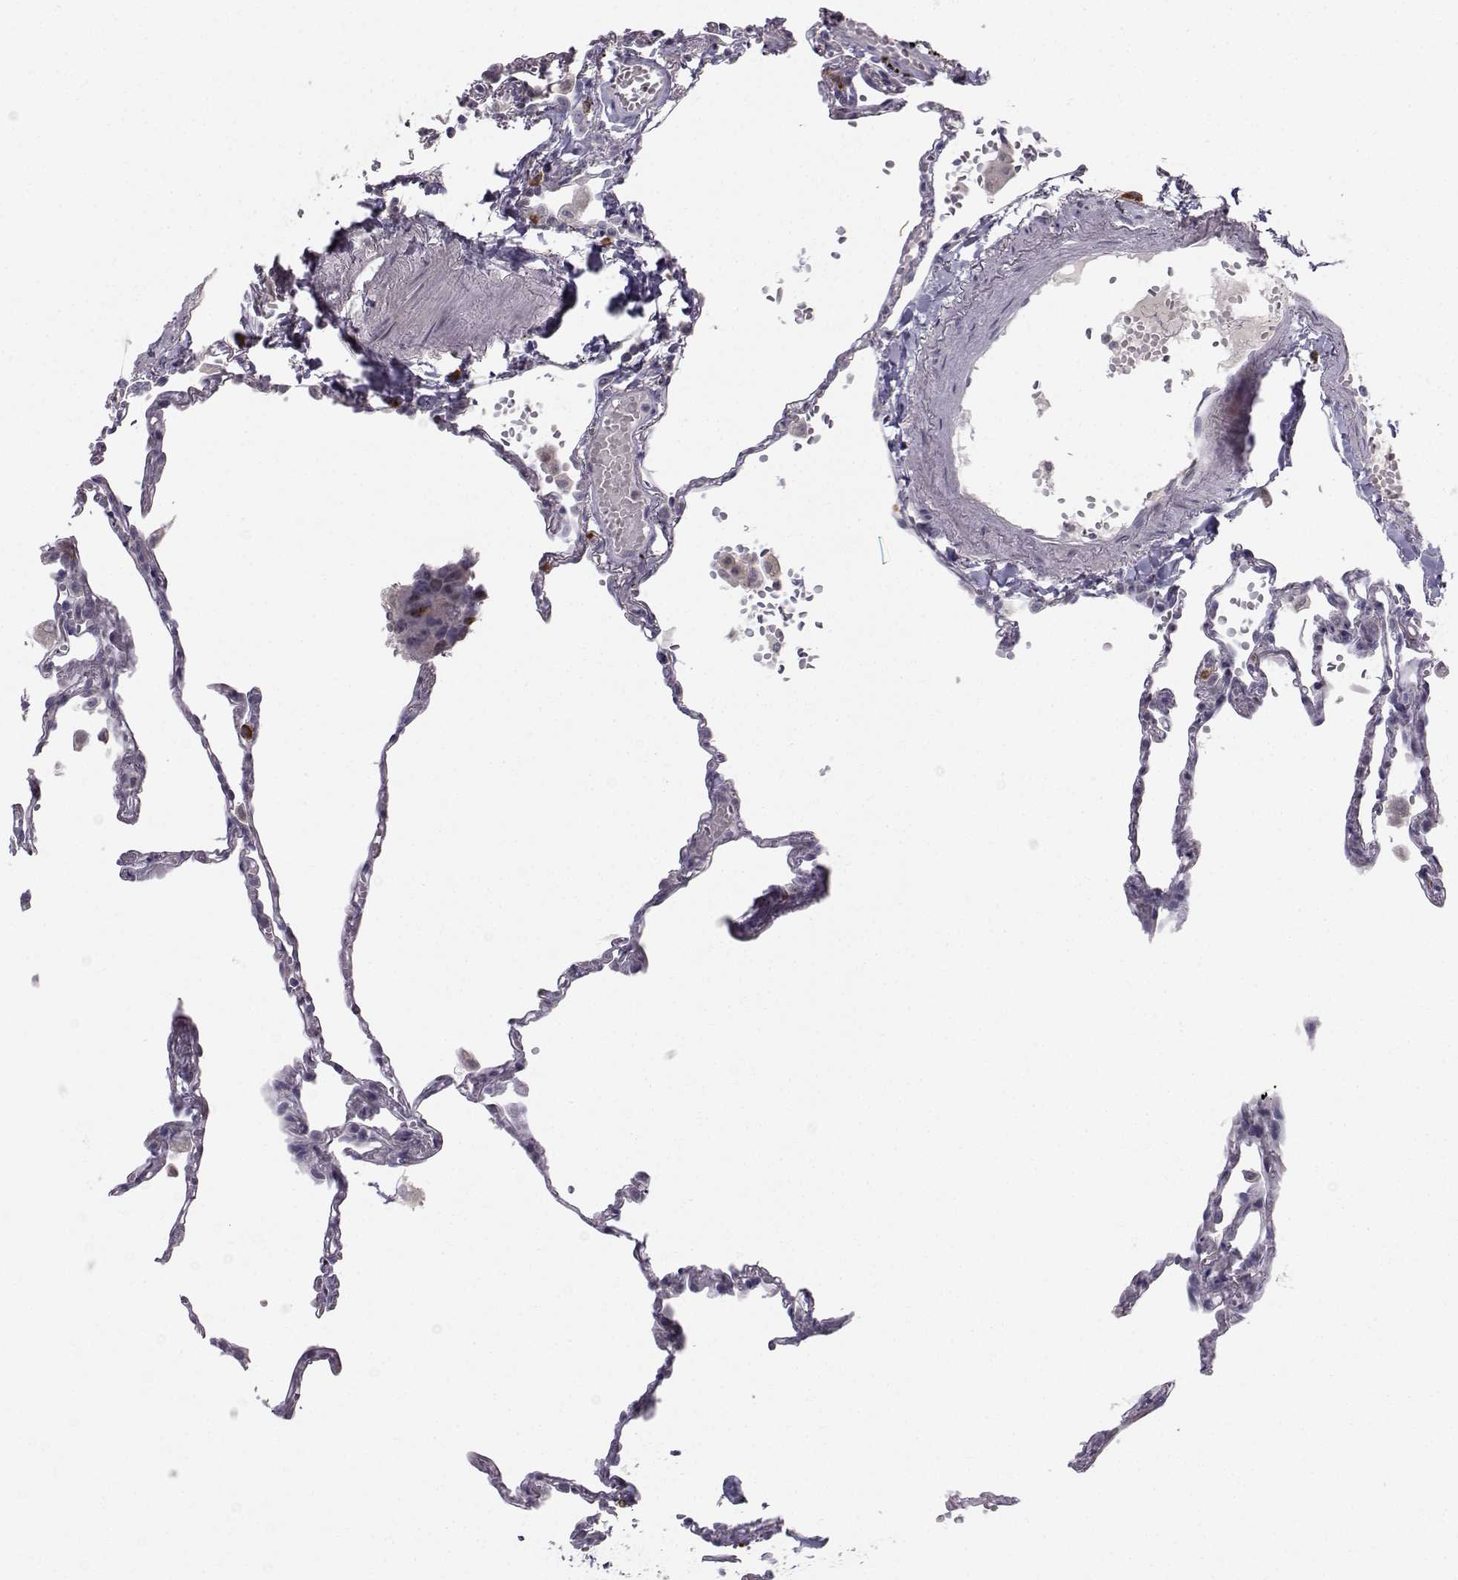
{"staining": {"intensity": "negative", "quantity": "none", "location": "none"}, "tissue": "lung", "cell_type": "Alveolar cells", "image_type": "normal", "snomed": [{"axis": "morphology", "description": "Normal tissue, NOS"}, {"axis": "topography", "description": "Lung"}], "caption": "Photomicrograph shows no significant protein expression in alveolar cells of benign lung. The staining is performed using DAB (3,3'-diaminobenzidine) brown chromogen with nuclei counter-stained in using hematoxylin.", "gene": "LRP8", "patient": {"sex": "male", "age": 78}}